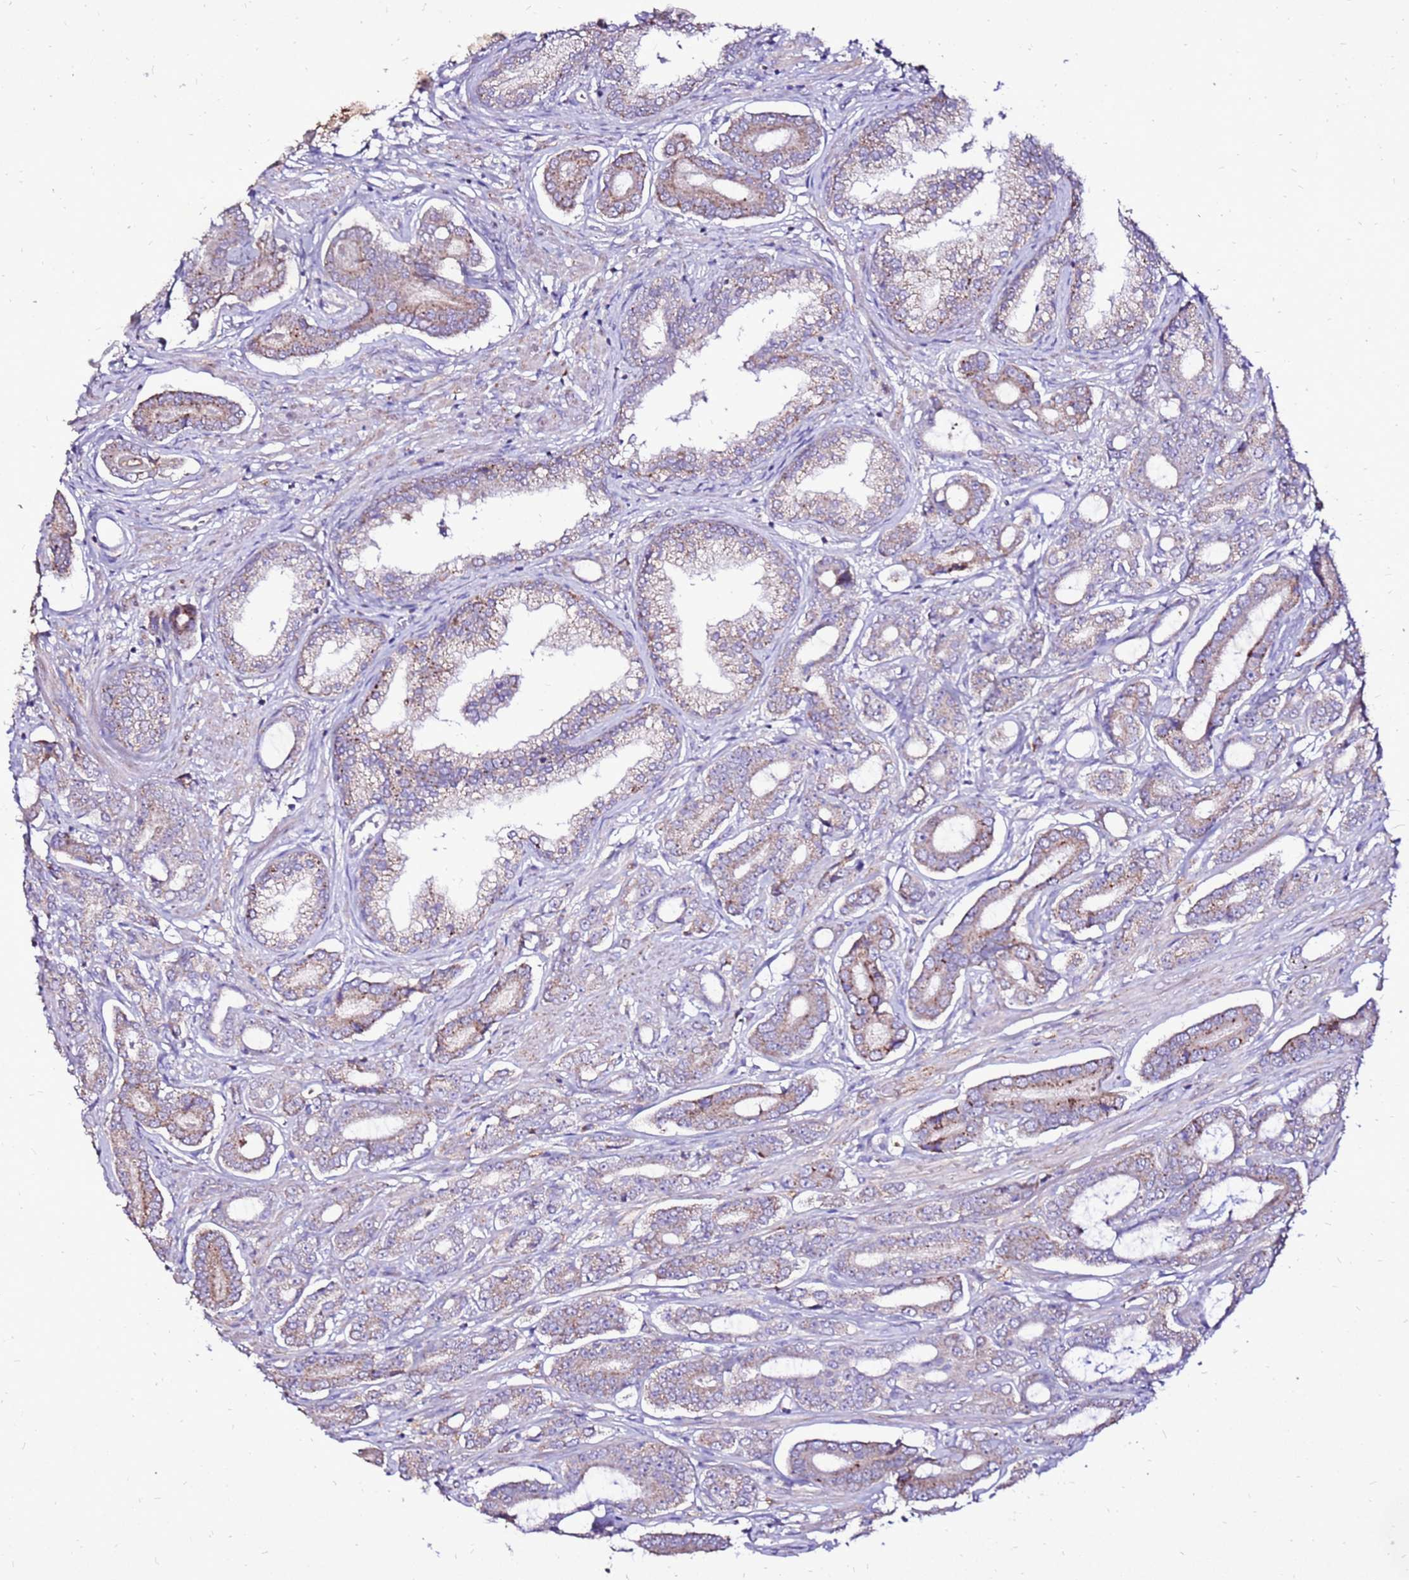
{"staining": {"intensity": "weak", "quantity": "25%-75%", "location": "cytoplasmic/membranous"}, "tissue": "prostate cancer", "cell_type": "Tumor cells", "image_type": "cancer", "snomed": [{"axis": "morphology", "description": "Adenocarcinoma, NOS"}, {"axis": "topography", "description": "Prostate and seminal vesicle, NOS"}], "caption": "Human prostate cancer (adenocarcinoma) stained with a brown dye exhibits weak cytoplasmic/membranous positive staining in about 25%-75% of tumor cells.", "gene": "TMEM106C", "patient": {"sex": "male", "age": 76}}